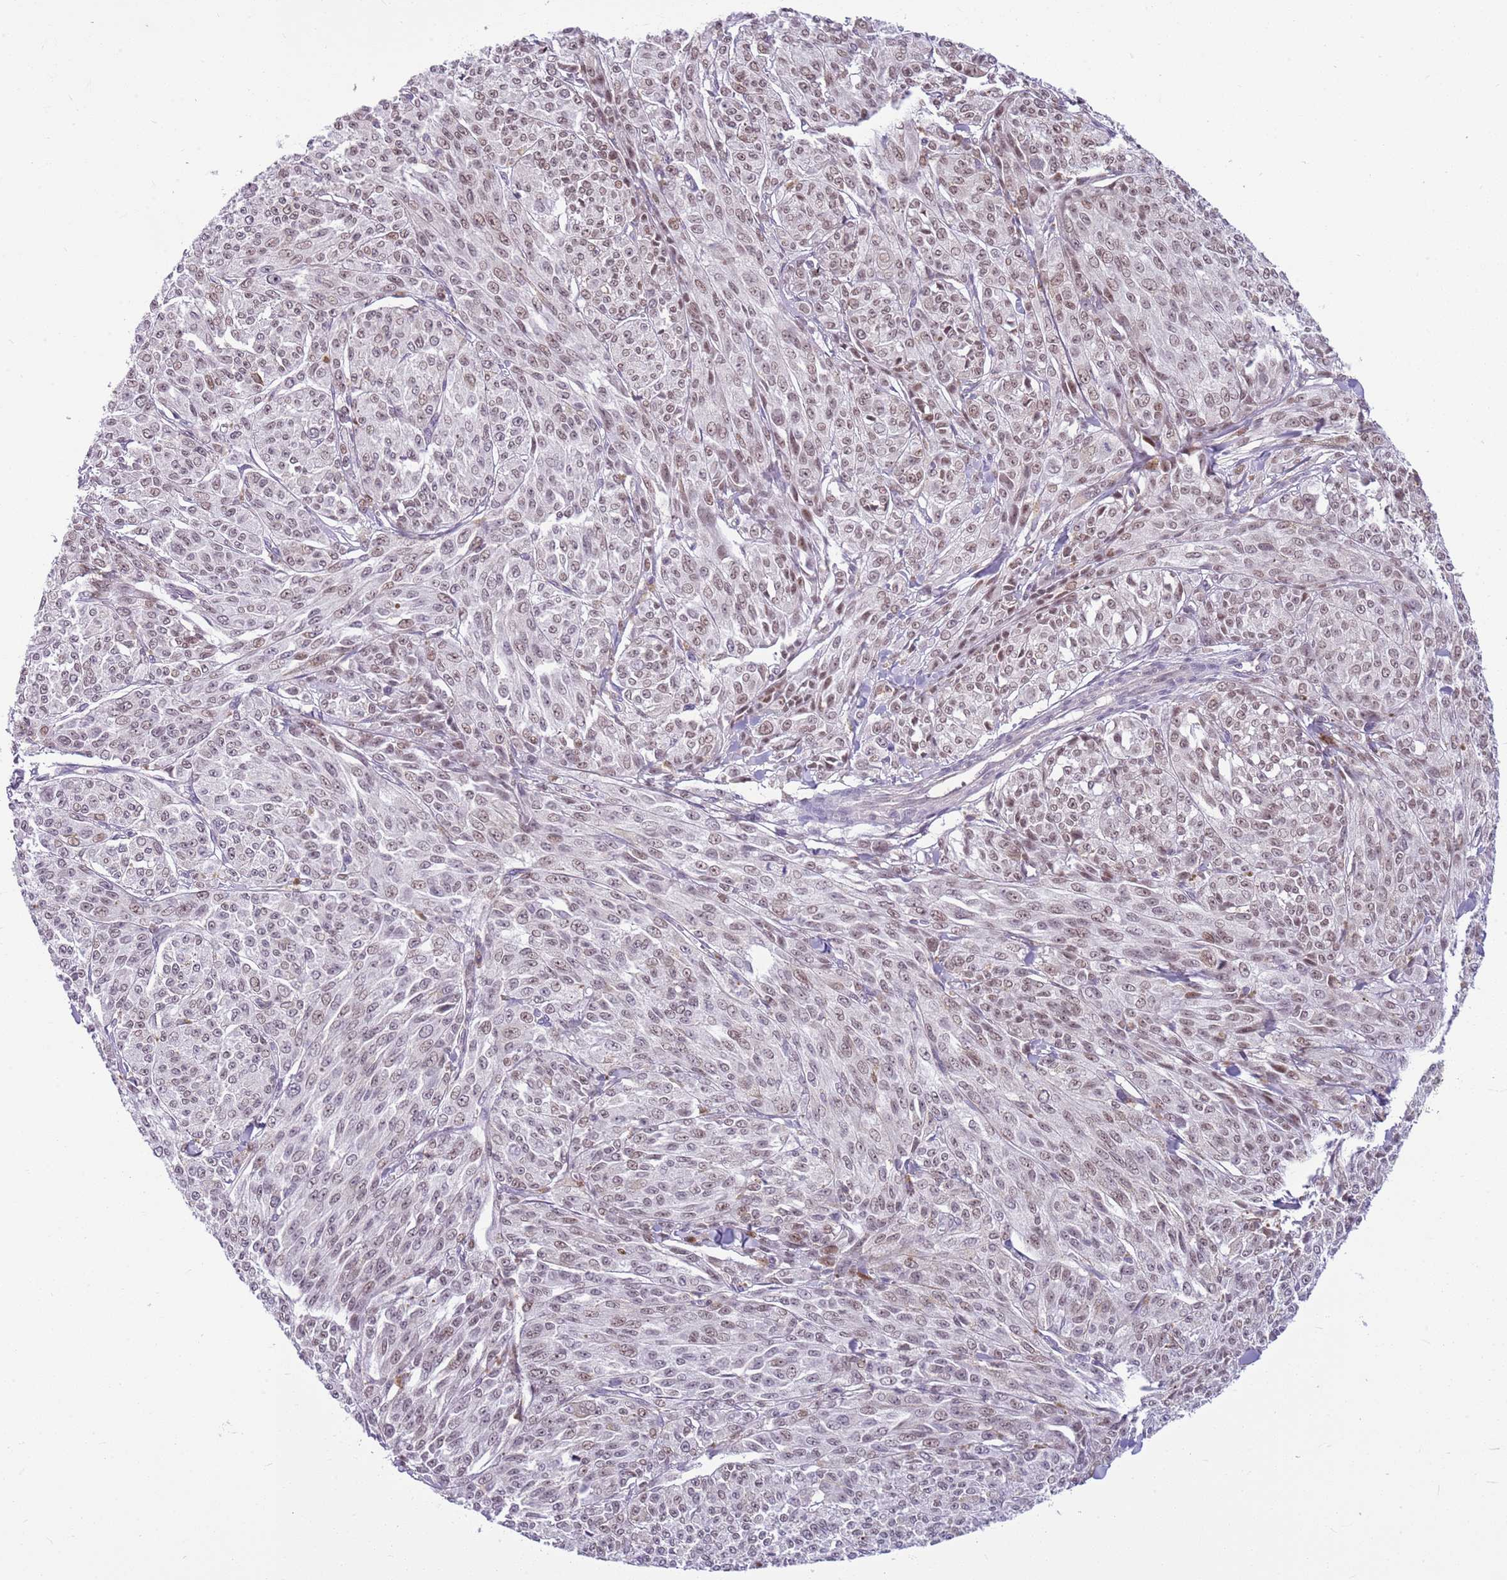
{"staining": {"intensity": "moderate", "quantity": "25%-75%", "location": "nuclear"}, "tissue": "melanoma", "cell_type": "Tumor cells", "image_type": "cancer", "snomed": [{"axis": "morphology", "description": "Malignant melanoma, NOS"}, {"axis": "topography", "description": "Skin"}], "caption": "Immunohistochemical staining of human malignant melanoma reveals medium levels of moderate nuclear protein positivity in about 25%-75% of tumor cells.", "gene": "DHX32", "patient": {"sex": "female", "age": 52}}